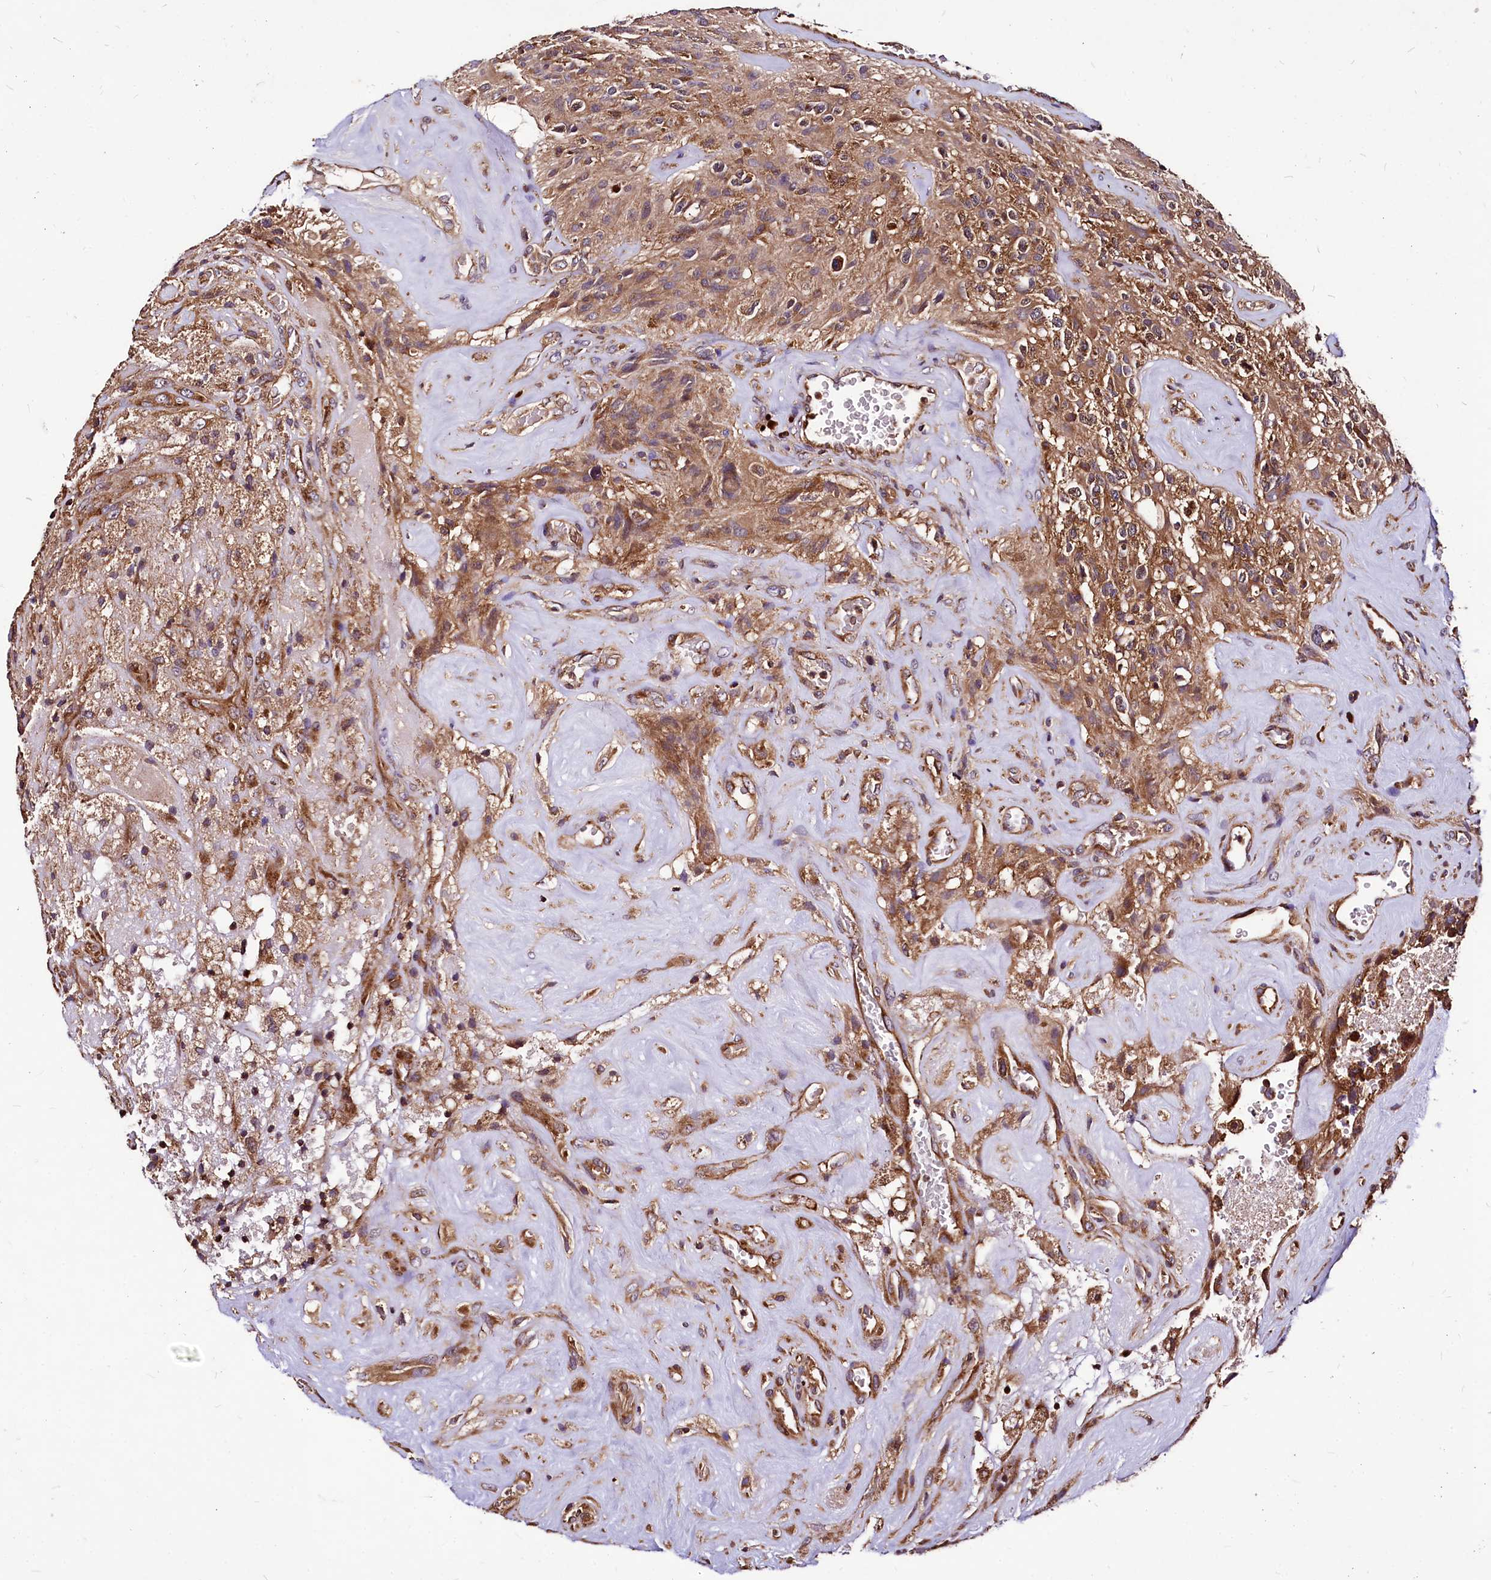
{"staining": {"intensity": "moderate", "quantity": ">75%", "location": "cytoplasmic/membranous"}, "tissue": "glioma", "cell_type": "Tumor cells", "image_type": "cancer", "snomed": [{"axis": "morphology", "description": "Glioma, malignant, High grade"}, {"axis": "topography", "description": "Brain"}], "caption": "Glioma tissue displays moderate cytoplasmic/membranous staining in approximately >75% of tumor cells", "gene": "LRSAM1", "patient": {"sex": "male", "age": 69}}